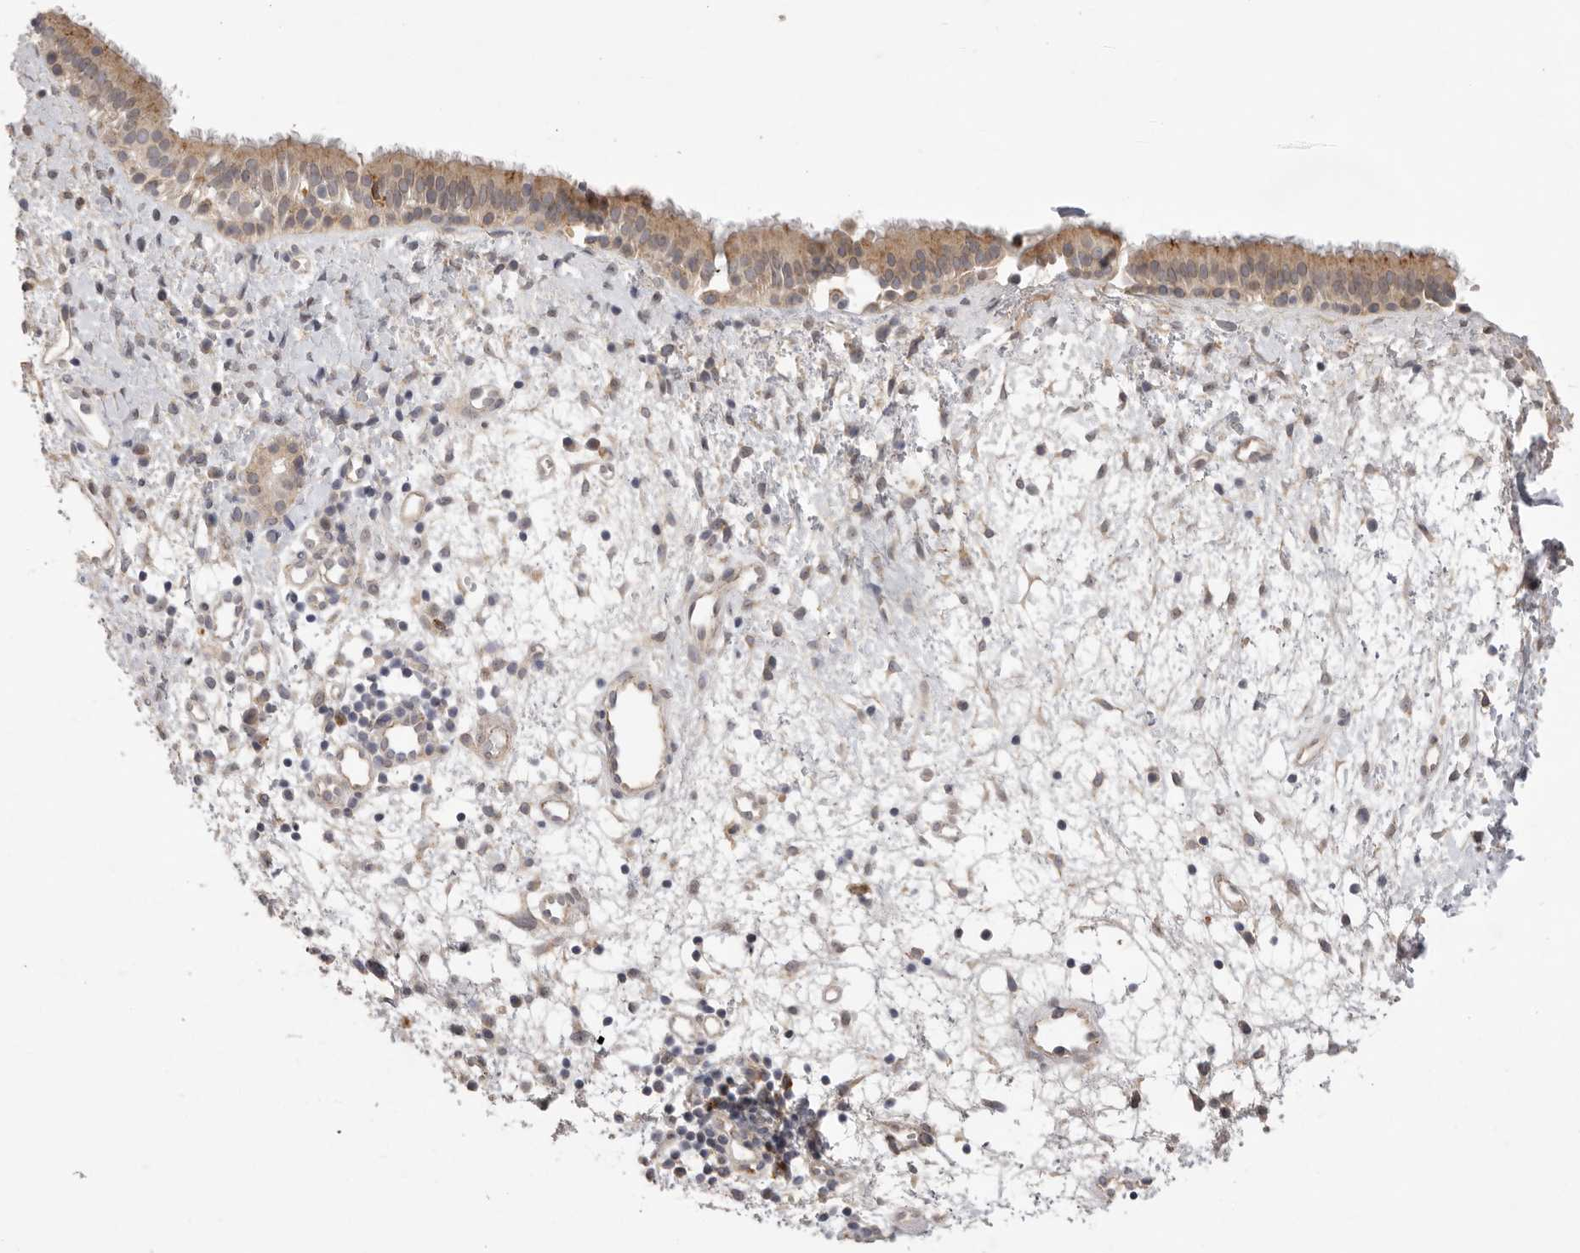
{"staining": {"intensity": "moderate", "quantity": ">75%", "location": "cytoplasmic/membranous"}, "tissue": "nasopharynx", "cell_type": "Respiratory epithelial cells", "image_type": "normal", "snomed": [{"axis": "morphology", "description": "Normal tissue, NOS"}, {"axis": "topography", "description": "Nasopharynx"}], "caption": "Benign nasopharynx reveals moderate cytoplasmic/membranous expression in about >75% of respiratory epithelial cells.", "gene": "TLR3", "patient": {"sex": "male", "age": 22}}